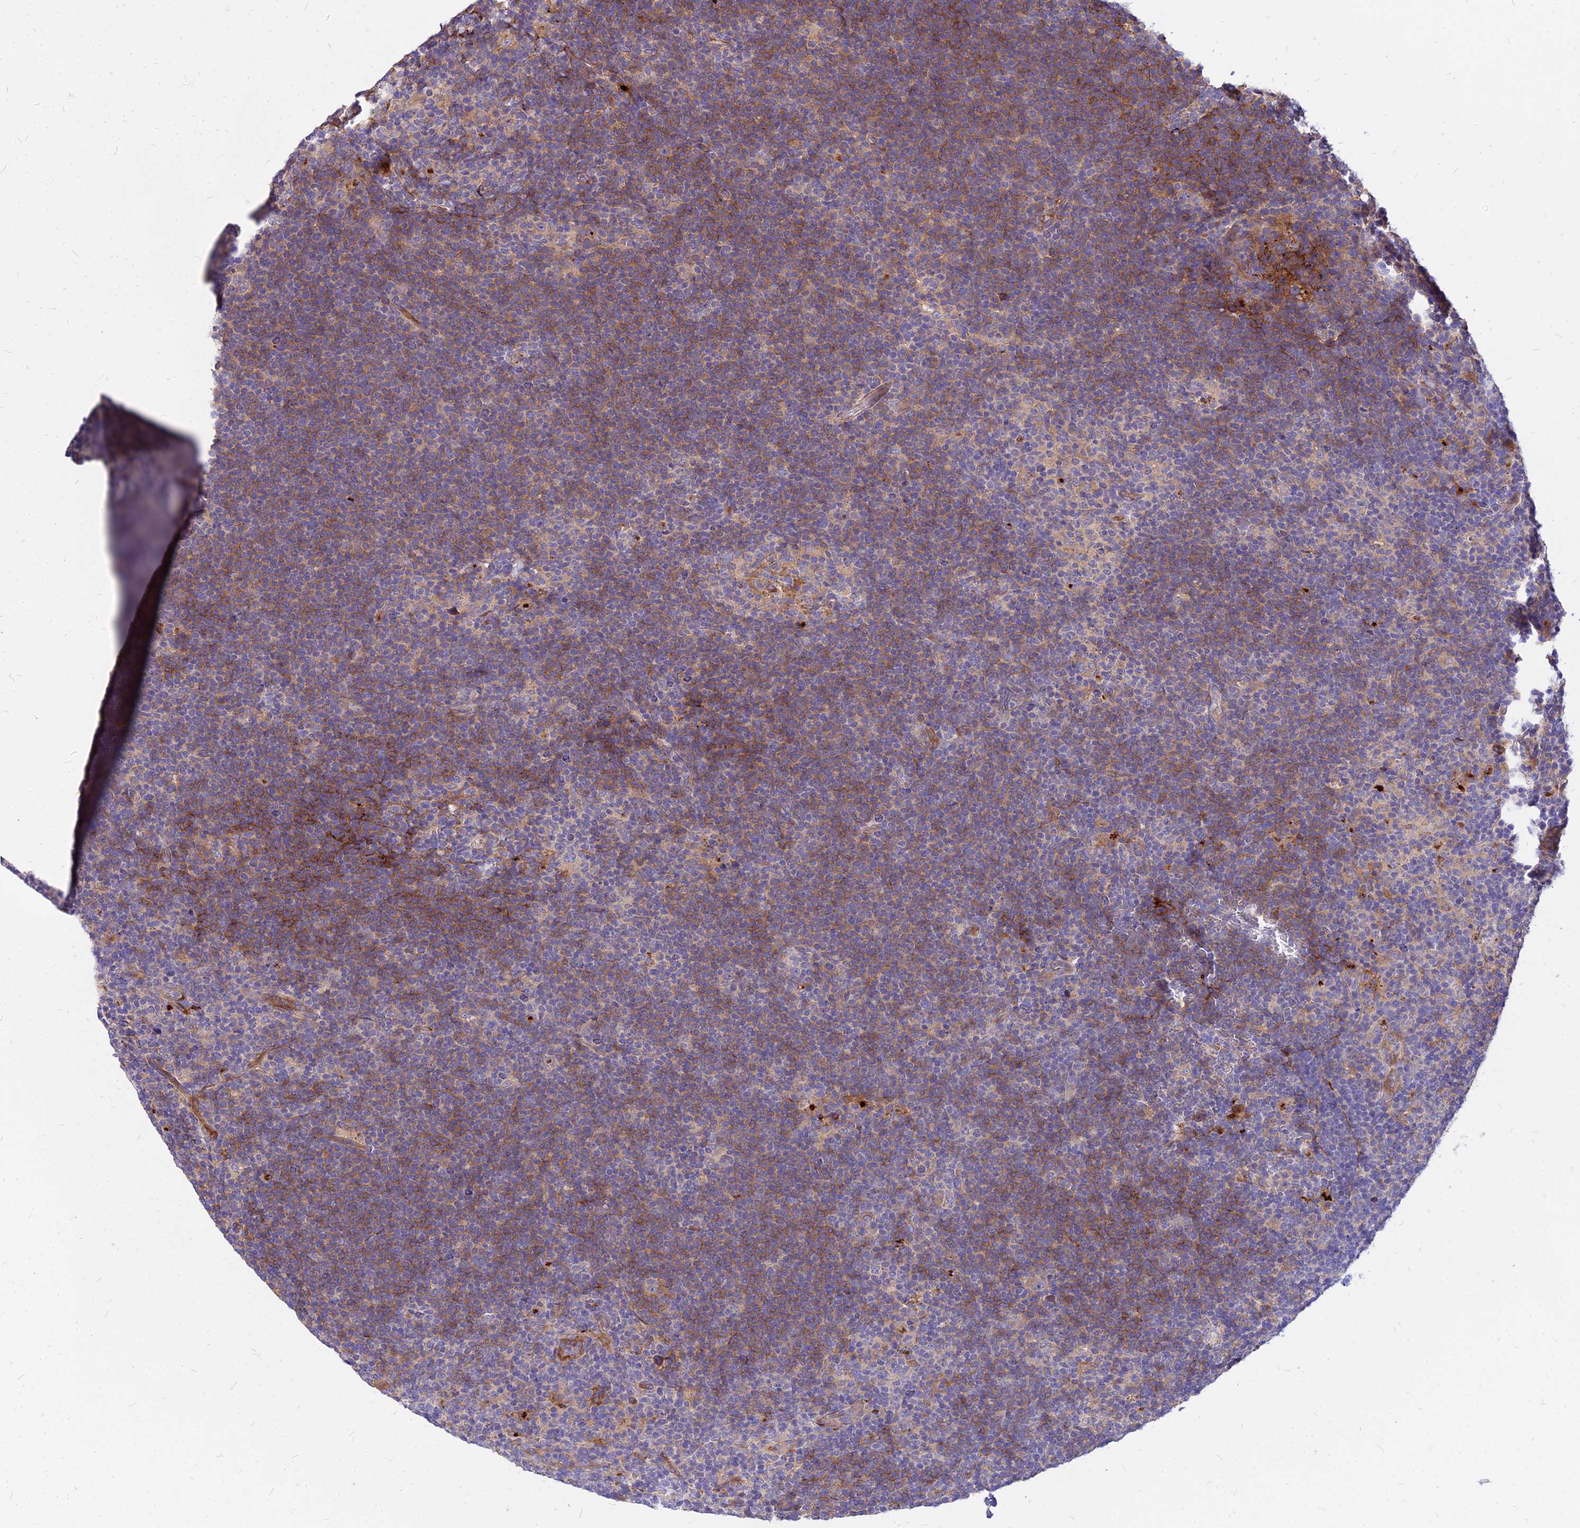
{"staining": {"intensity": "weak", "quantity": "25%-75%", "location": "cytoplasmic/membranous"}, "tissue": "lymphoma", "cell_type": "Tumor cells", "image_type": "cancer", "snomed": [{"axis": "morphology", "description": "Hodgkin's disease, NOS"}, {"axis": "topography", "description": "Lymph node"}], "caption": "A brown stain shows weak cytoplasmic/membranous staining of a protein in lymphoma tumor cells.", "gene": "COMMD10", "patient": {"sex": "female", "age": 57}}